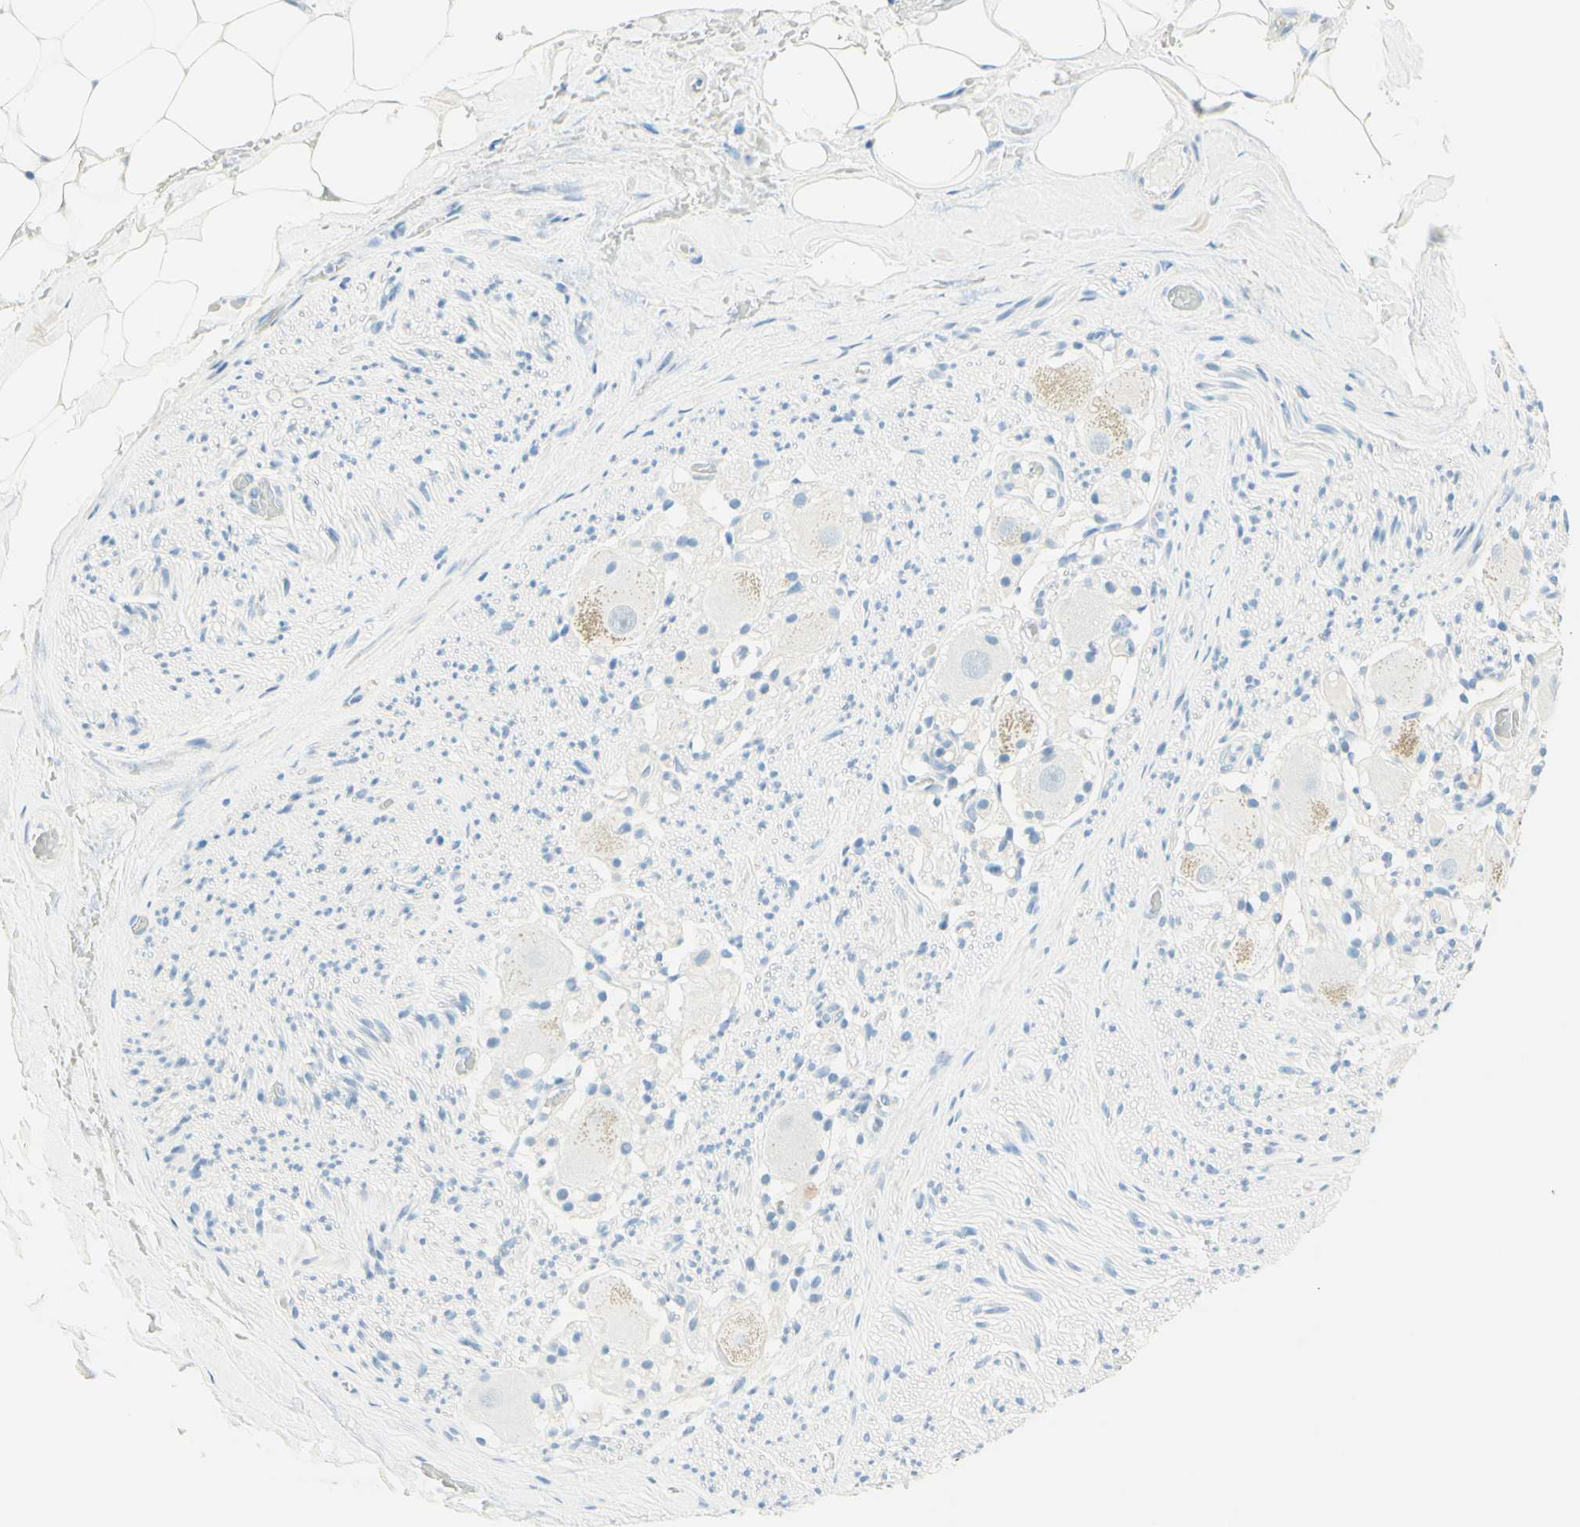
{"staining": {"intensity": "negative", "quantity": "none", "location": "none"}, "tissue": "adipose tissue", "cell_type": "Adipocytes", "image_type": "normal", "snomed": [{"axis": "morphology", "description": "Normal tissue, NOS"}, {"axis": "topography", "description": "Peripheral nerve tissue"}], "caption": "Immunohistochemical staining of unremarkable human adipose tissue demonstrates no significant expression in adipocytes.", "gene": "TMEM132D", "patient": {"sex": "male", "age": 70}}